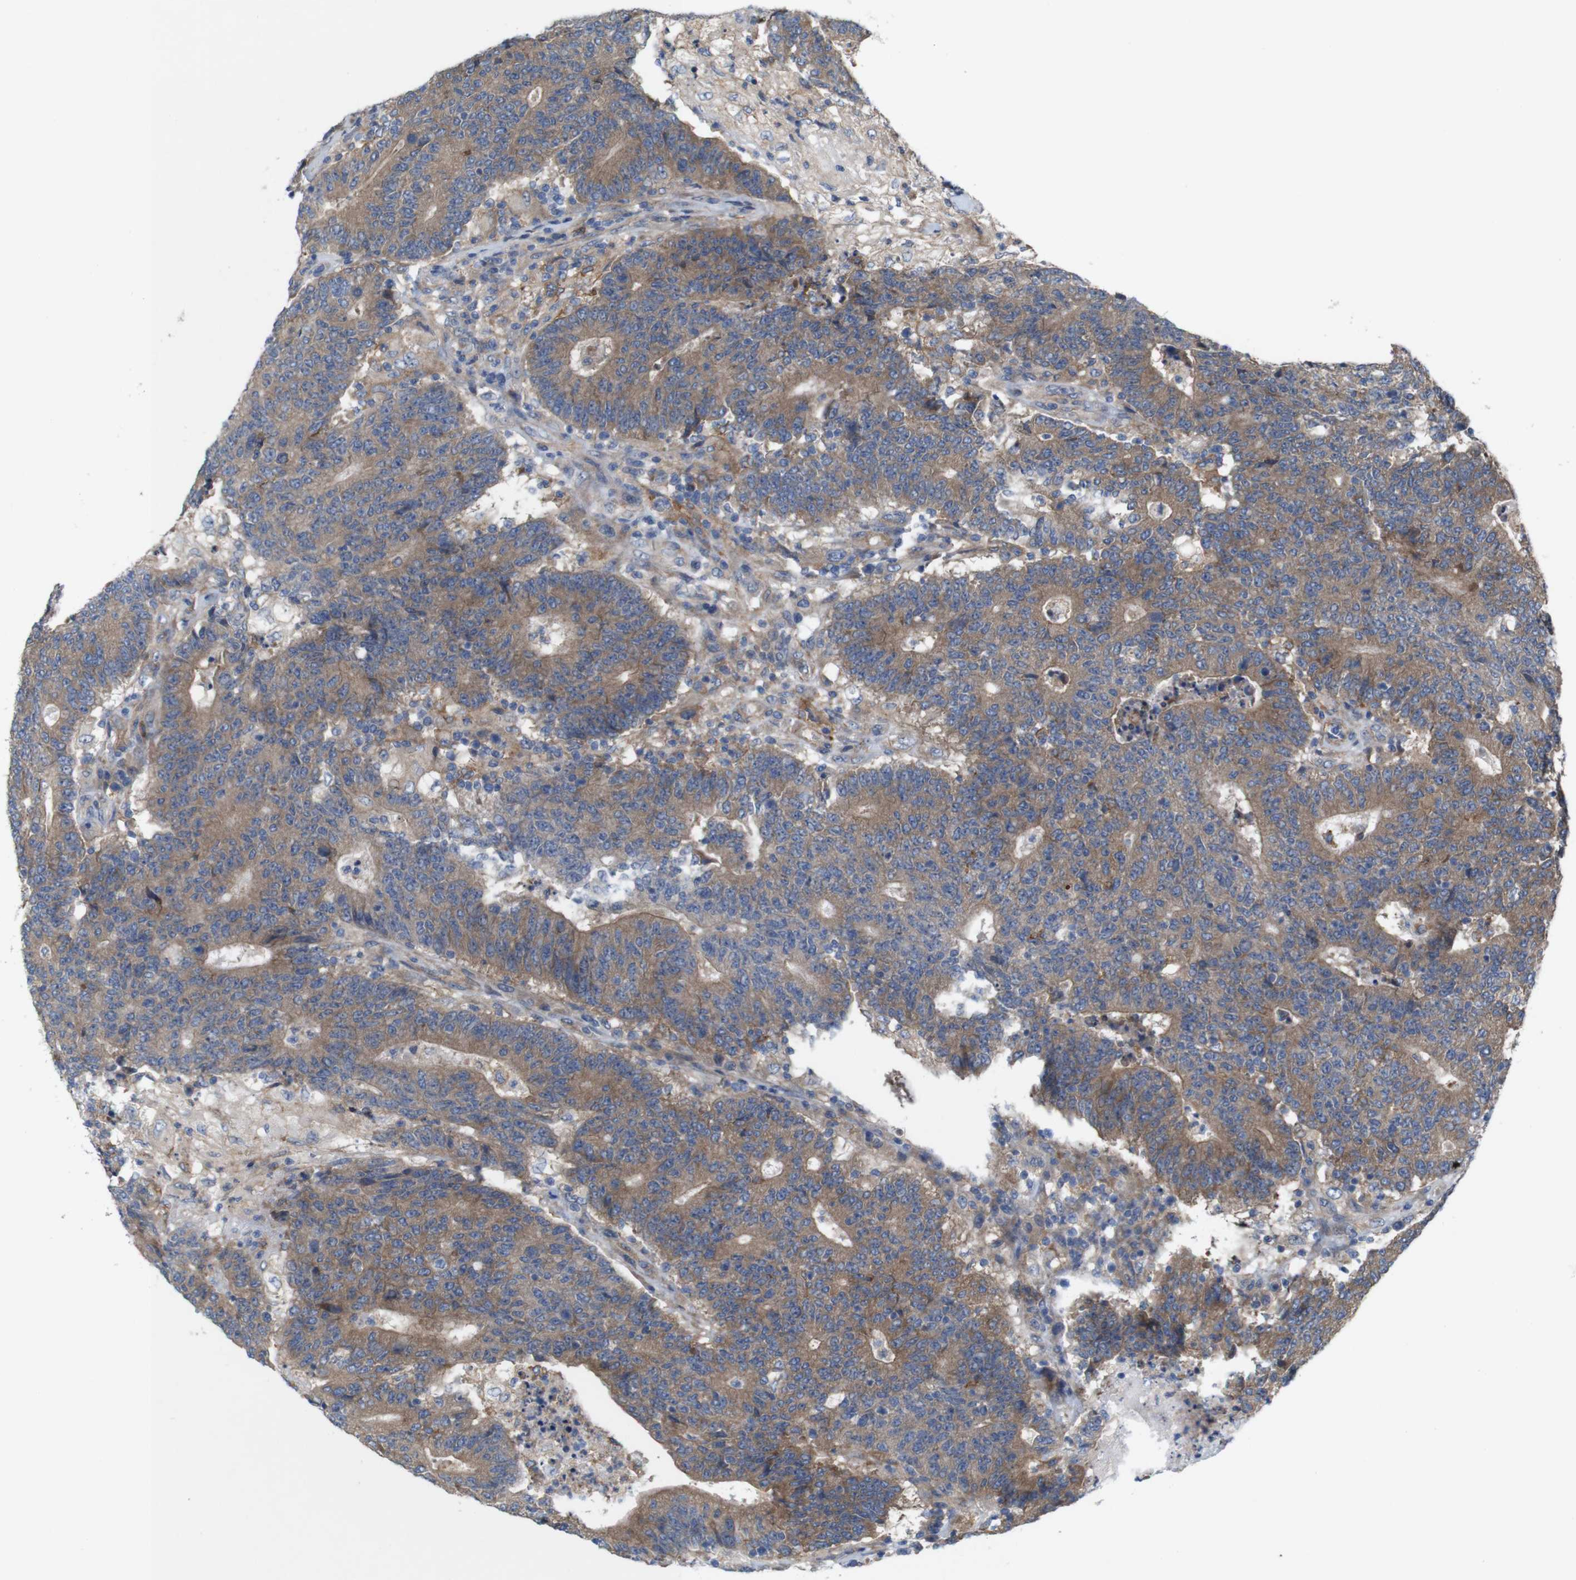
{"staining": {"intensity": "moderate", "quantity": ">75%", "location": "cytoplasmic/membranous"}, "tissue": "colorectal cancer", "cell_type": "Tumor cells", "image_type": "cancer", "snomed": [{"axis": "morphology", "description": "Normal tissue, NOS"}, {"axis": "morphology", "description": "Adenocarcinoma, NOS"}, {"axis": "topography", "description": "Colon"}], "caption": "Protein analysis of colorectal cancer (adenocarcinoma) tissue exhibits moderate cytoplasmic/membranous expression in approximately >75% of tumor cells. Using DAB (3,3'-diaminobenzidine) (brown) and hematoxylin (blue) stains, captured at high magnification using brightfield microscopy.", "gene": "SIGLEC8", "patient": {"sex": "female", "age": 75}}